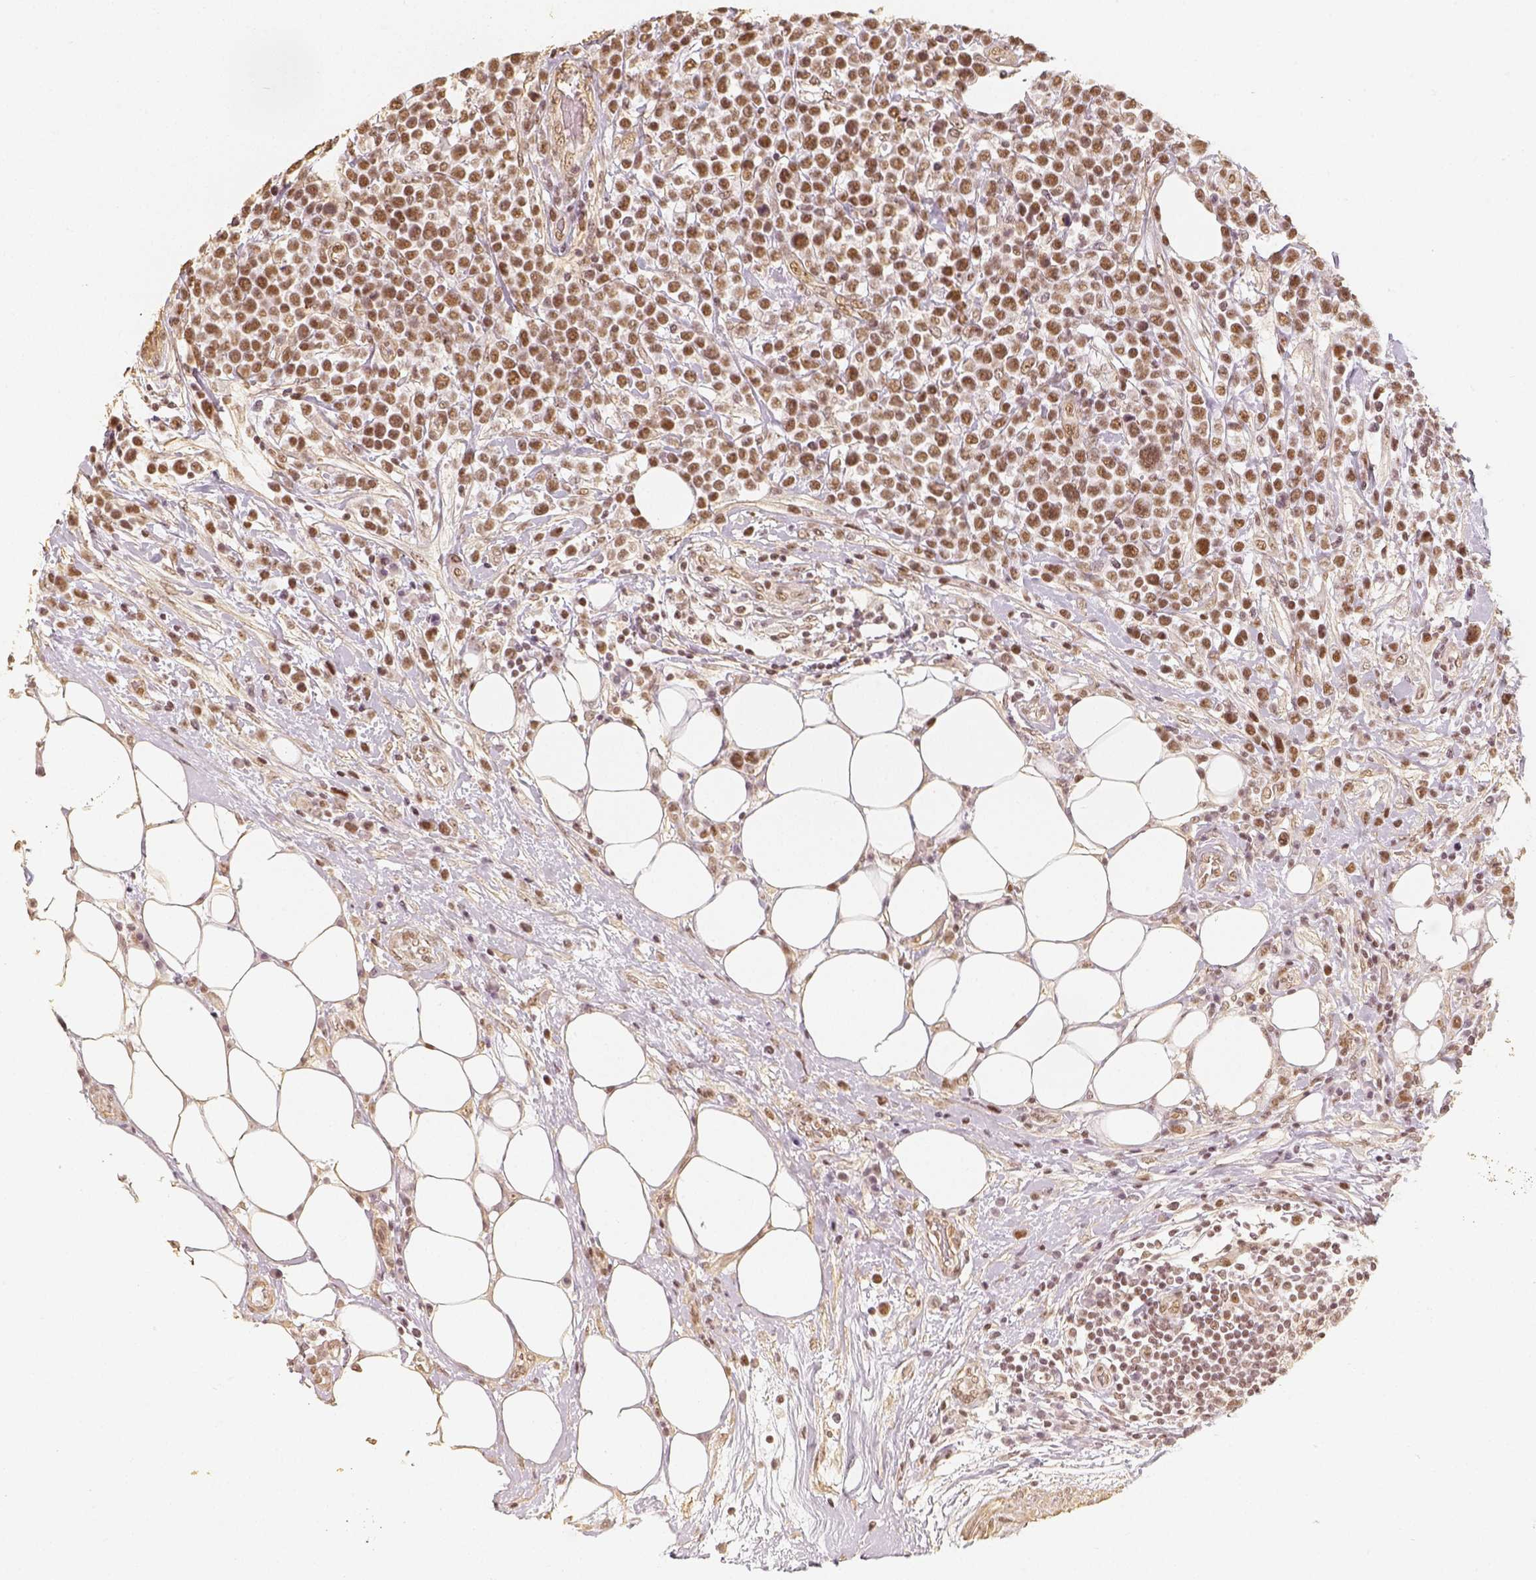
{"staining": {"intensity": "moderate", "quantity": ">75%", "location": "nuclear"}, "tissue": "lymphoma", "cell_type": "Tumor cells", "image_type": "cancer", "snomed": [{"axis": "morphology", "description": "Malignant lymphoma, non-Hodgkin's type, High grade"}, {"axis": "topography", "description": "Soft tissue"}], "caption": "Immunohistochemistry image of lymphoma stained for a protein (brown), which displays medium levels of moderate nuclear staining in about >75% of tumor cells.", "gene": "HDAC1", "patient": {"sex": "female", "age": 56}}